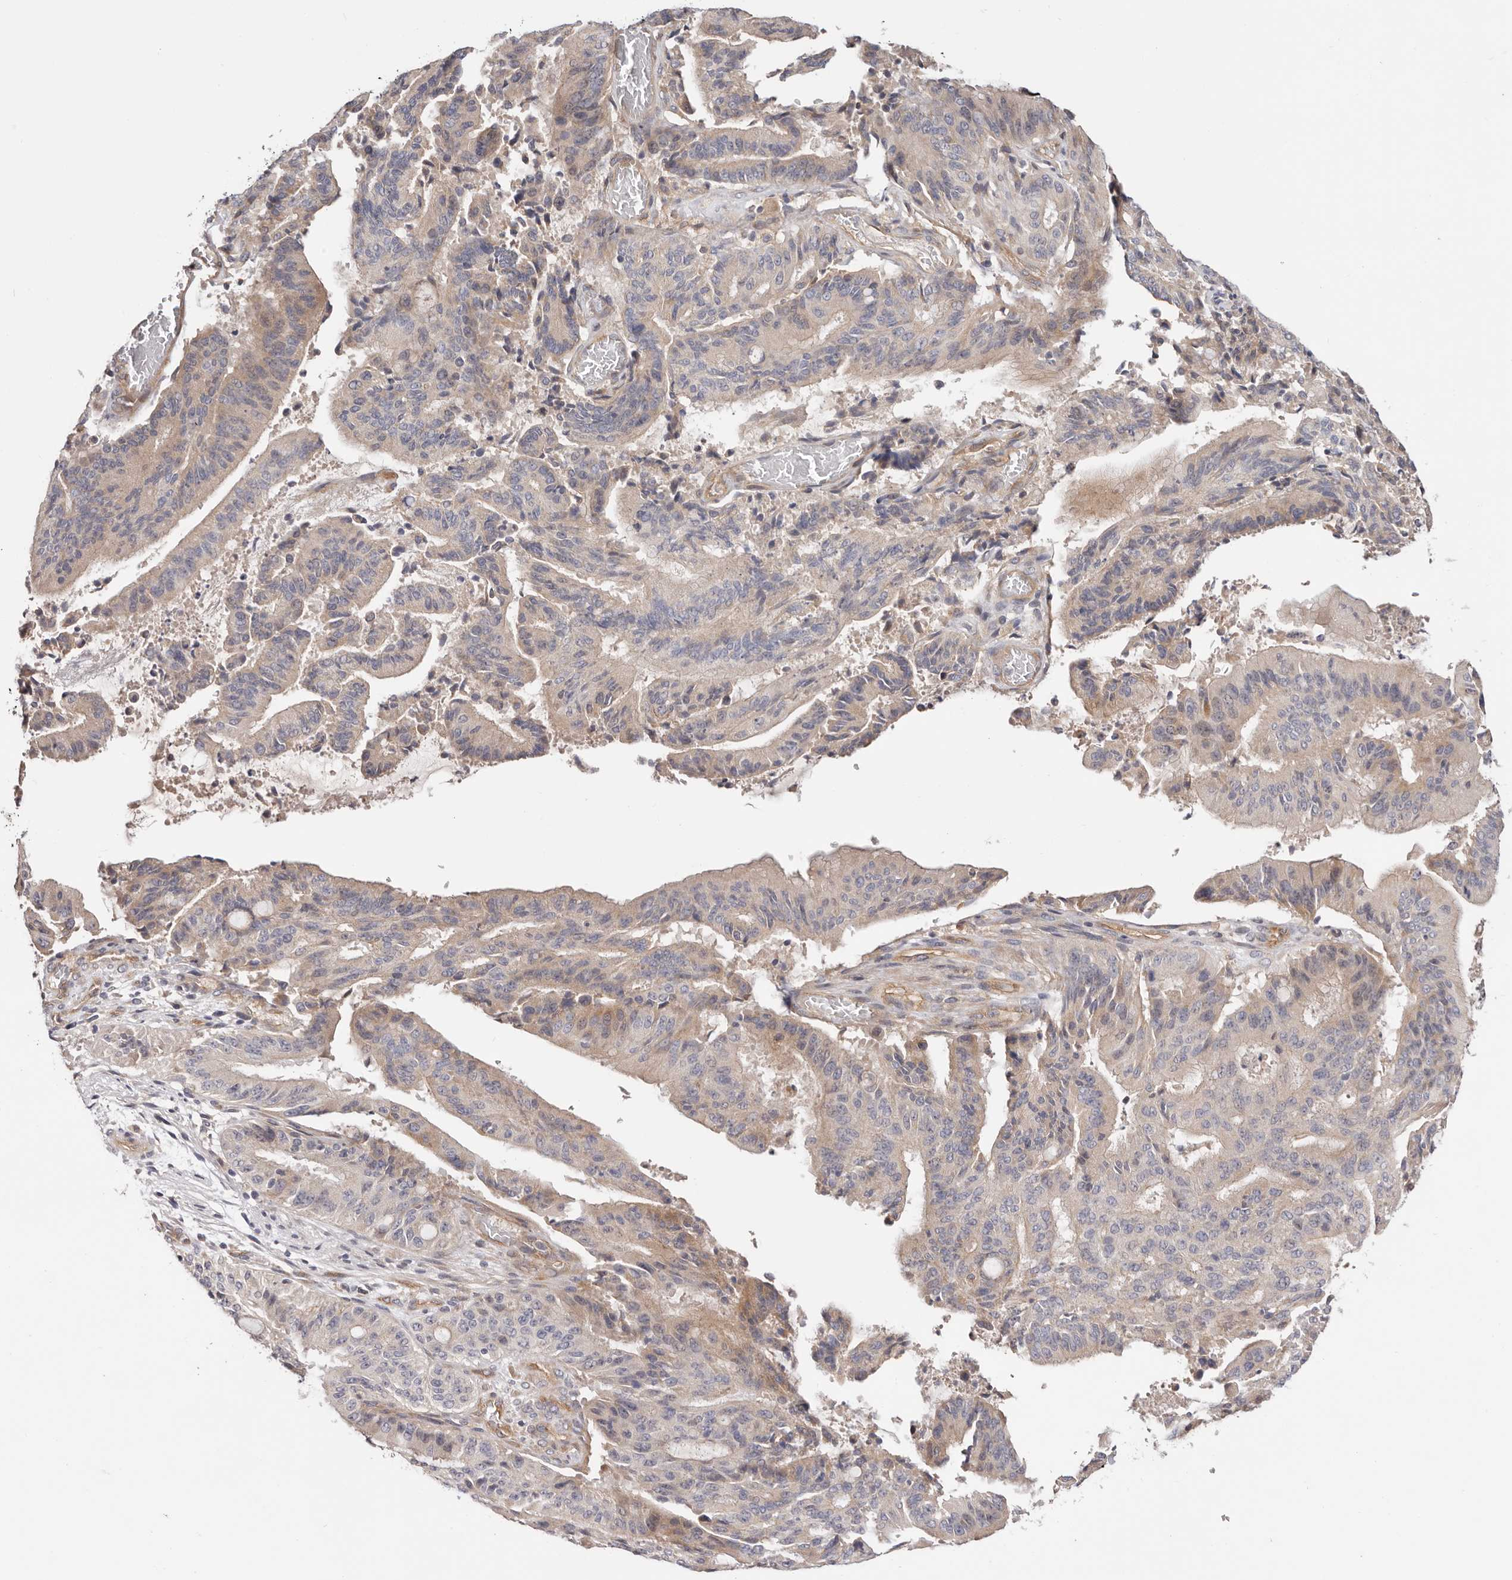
{"staining": {"intensity": "weak", "quantity": "25%-75%", "location": "cytoplasmic/membranous"}, "tissue": "liver cancer", "cell_type": "Tumor cells", "image_type": "cancer", "snomed": [{"axis": "morphology", "description": "Normal tissue, NOS"}, {"axis": "morphology", "description": "Cholangiocarcinoma"}, {"axis": "topography", "description": "Liver"}, {"axis": "topography", "description": "Peripheral nerve tissue"}], "caption": "An image of human liver cancer (cholangiocarcinoma) stained for a protein demonstrates weak cytoplasmic/membranous brown staining in tumor cells.", "gene": "MACF1", "patient": {"sex": "female", "age": 73}}